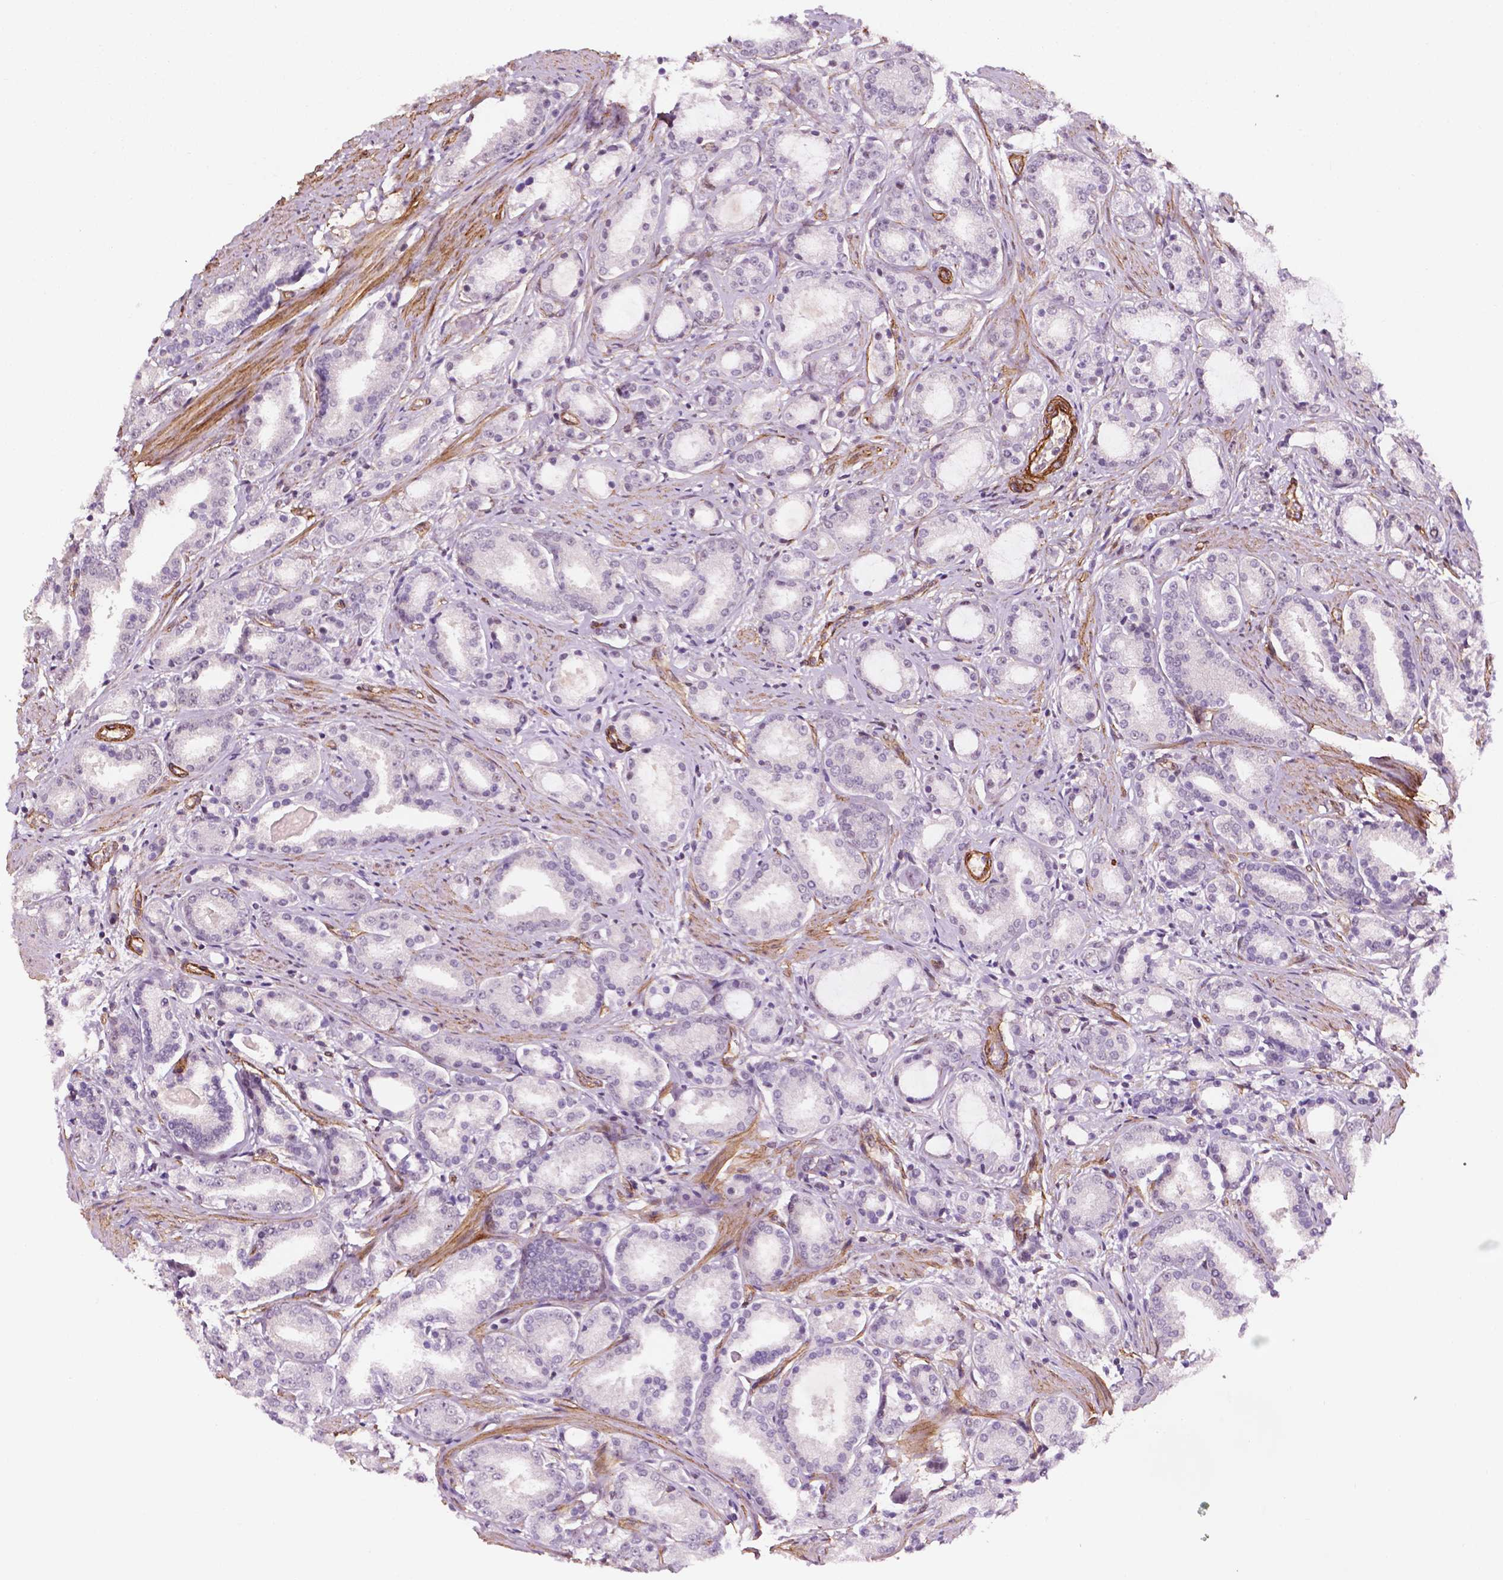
{"staining": {"intensity": "negative", "quantity": "none", "location": "none"}, "tissue": "prostate cancer", "cell_type": "Tumor cells", "image_type": "cancer", "snomed": [{"axis": "morphology", "description": "Adenocarcinoma, High grade"}, {"axis": "topography", "description": "Prostate"}], "caption": "This is a micrograph of immunohistochemistry staining of high-grade adenocarcinoma (prostate), which shows no positivity in tumor cells.", "gene": "EGFL8", "patient": {"sex": "male", "age": 63}}